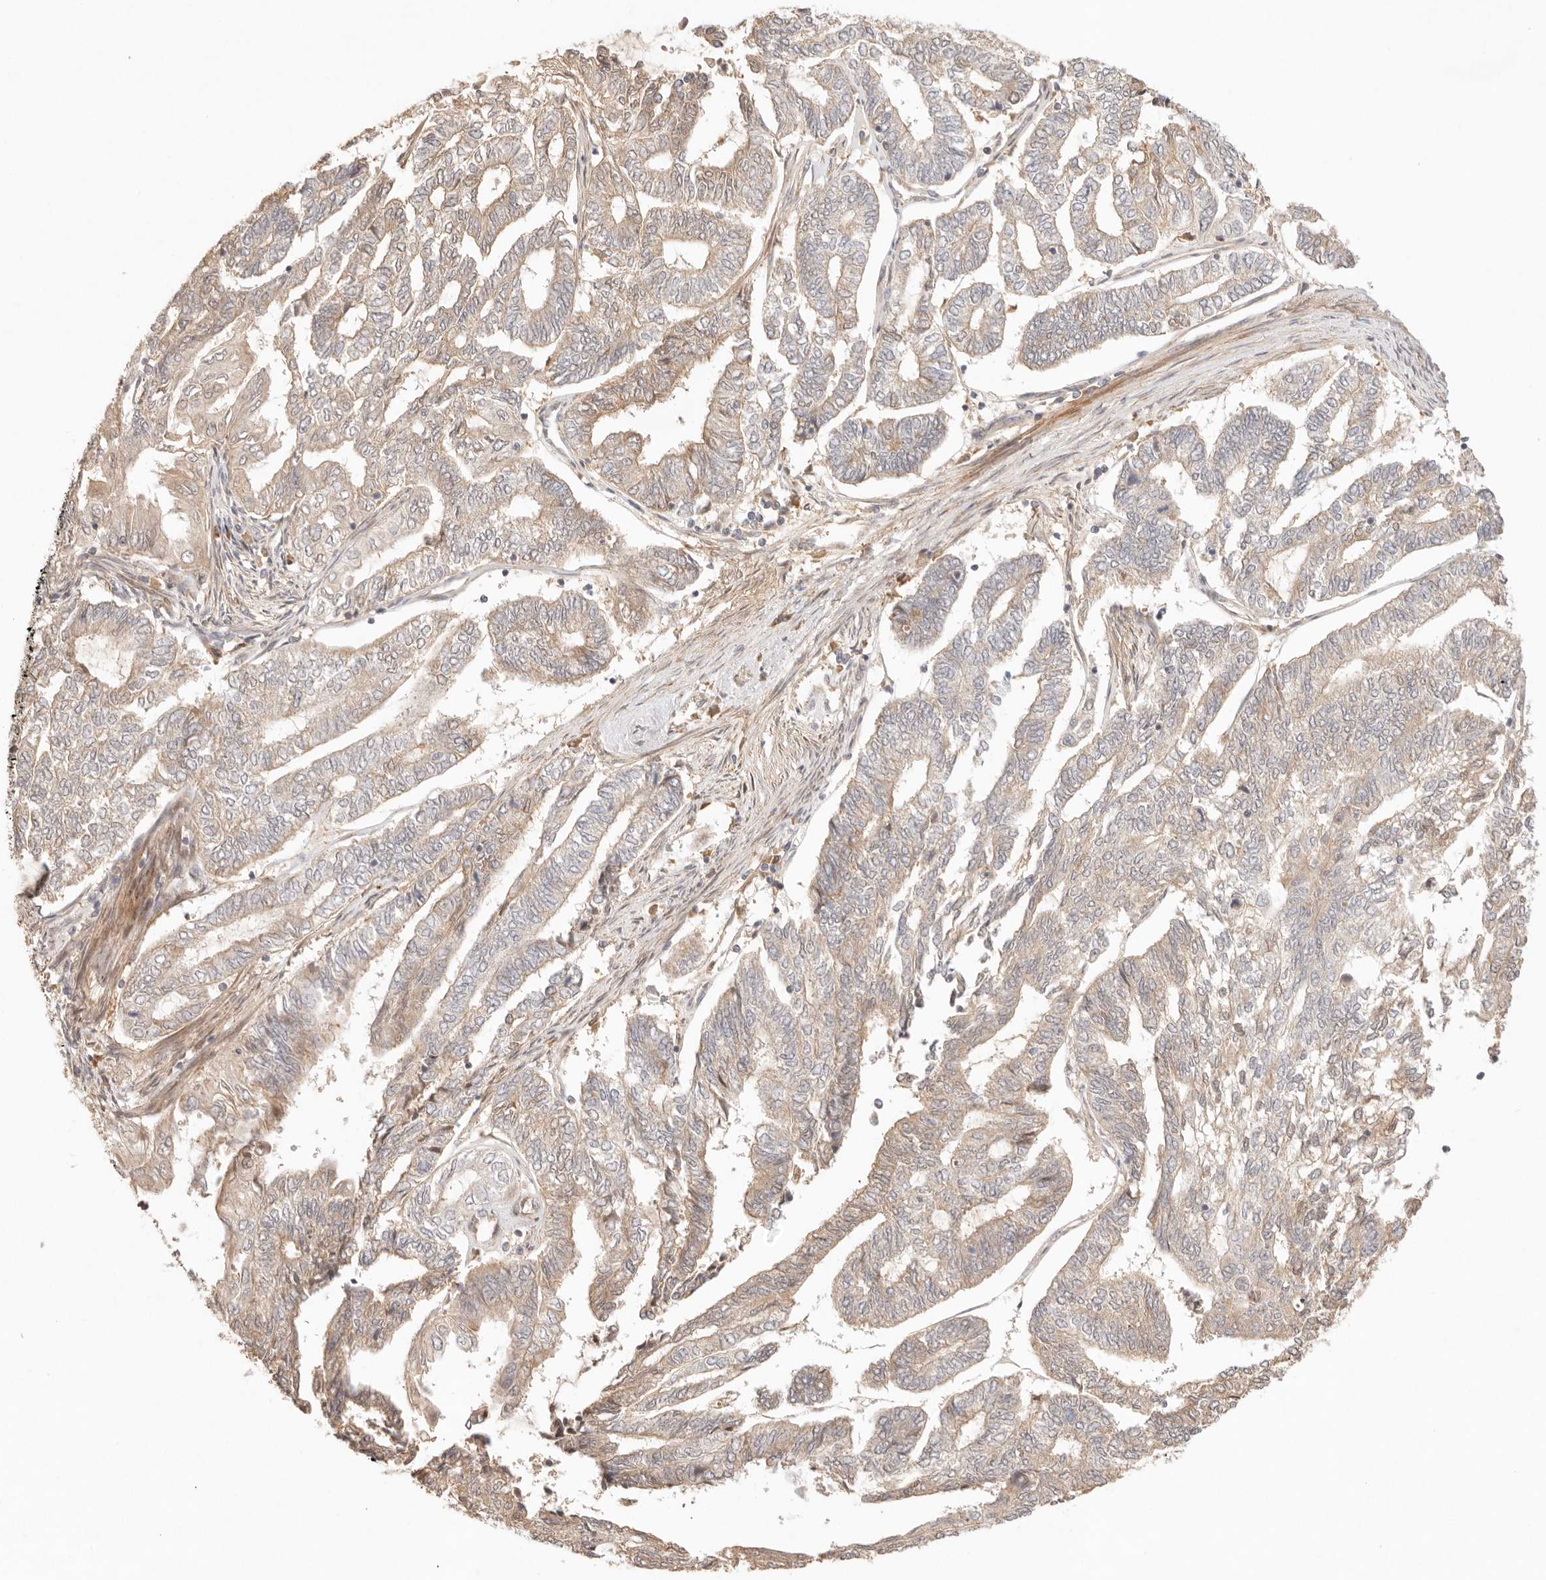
{"staining": {"intensity": "weak", "quantity": ">75%", "location": "cytoplasmic/membranous"}, "tissue": "endometrial cancer", "cell_type": "Tumor cells", "image_type": "cancer", "snomed": [{"axis": "morphology", "description": "Adenocarcinoma, NOS"}, {"axis": "topography", "description": "Uterus"}, {"axis": "topography", "description": "Endometrium"}], "caption": "An immunohistochemistry (IHC) histopathology image of neoplastic tissue is shown. Protein staining in brown shows weak cytoplasmic/membranous positivity in endometrial cancer (adenocarcinoma) within tumor cells. The staining was performed using DAB (3,3'-diaminobenzidine) to visualize the protein expression in brown, while the nuclei were stained in blue with hematoxylin (Magnification: 20x).", "gene": "PHLDA3", "patient": {"sex": "female", "age": 70}}